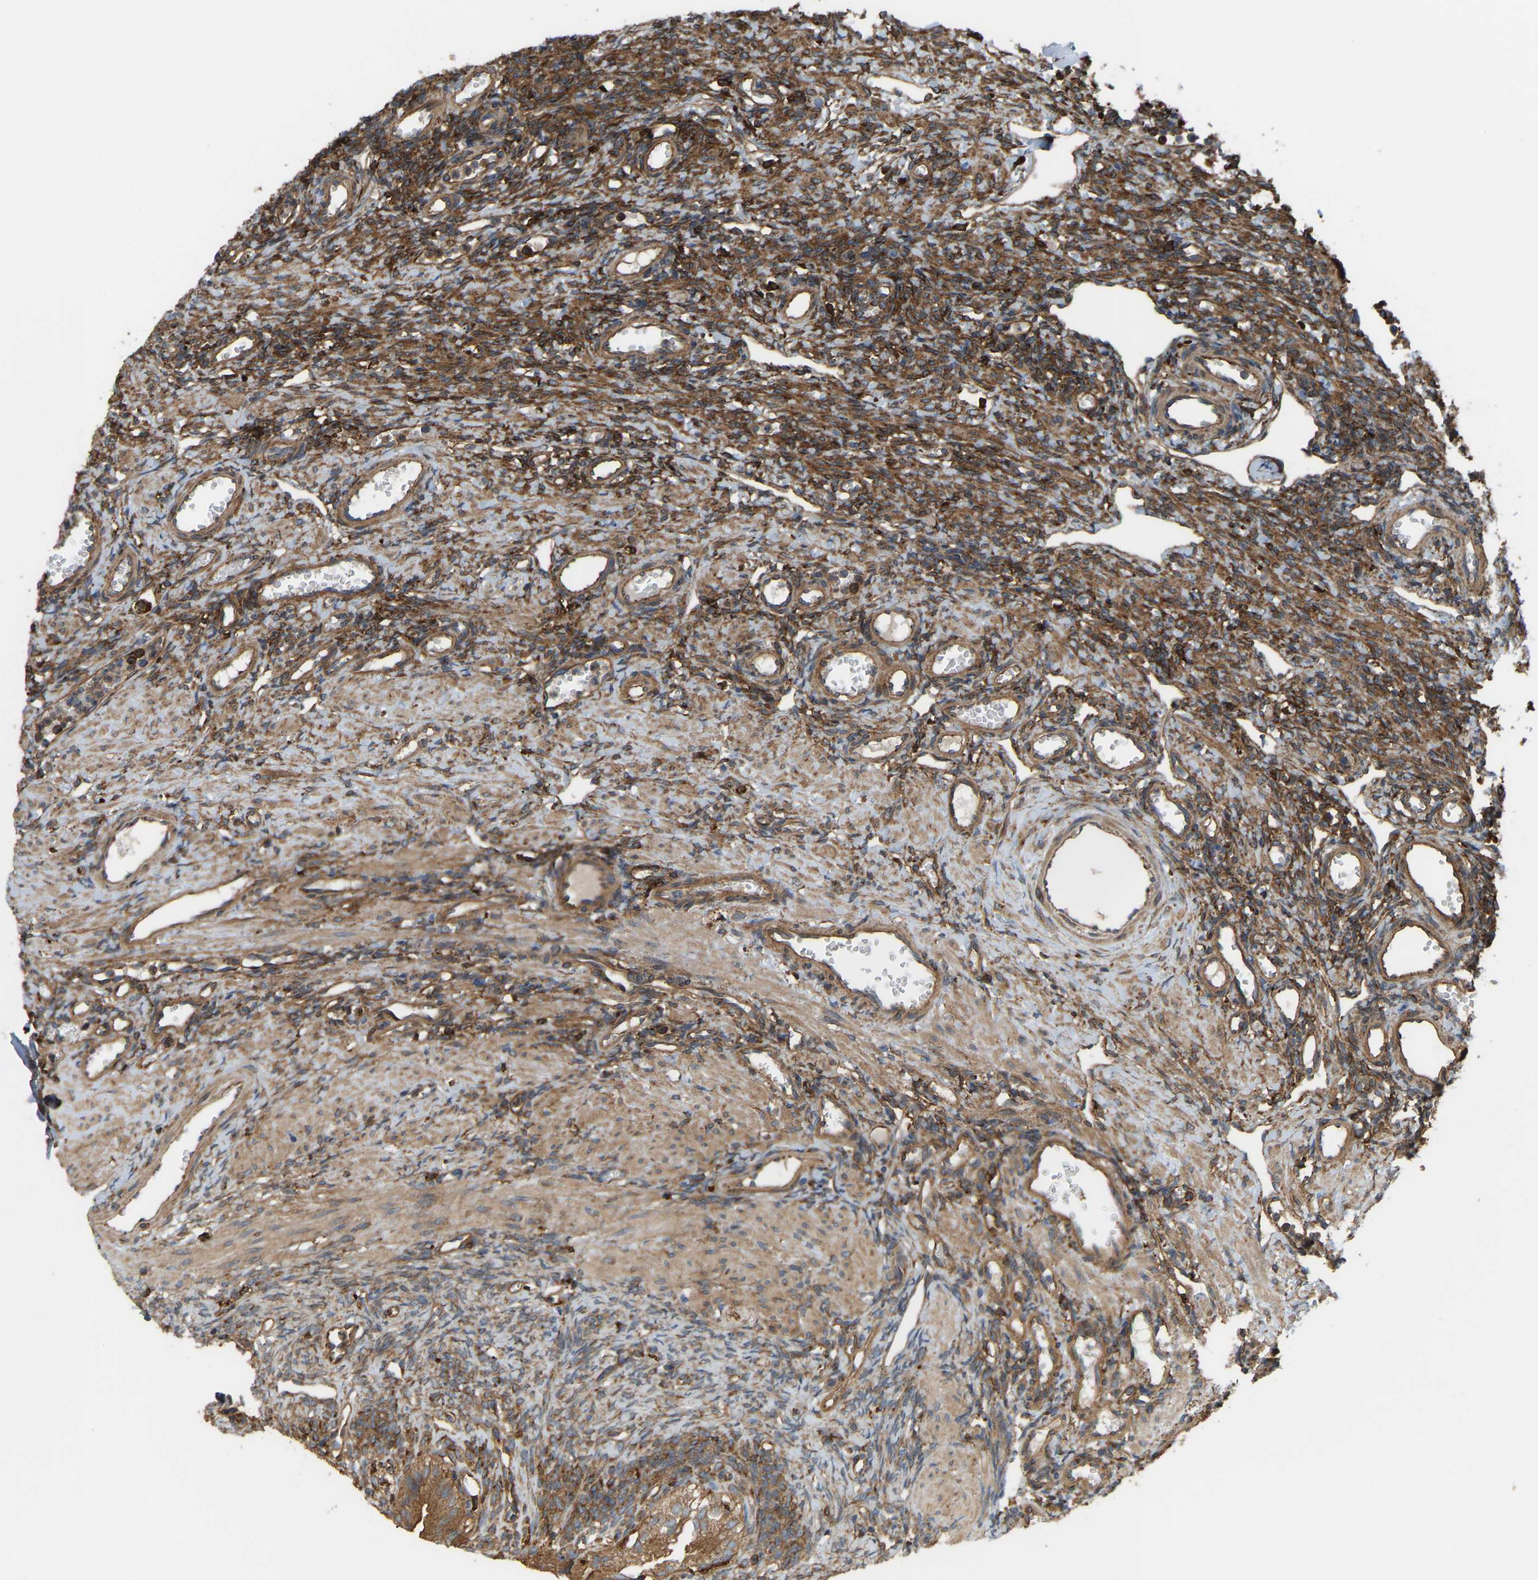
{"staining": {"intensity": "moderate", "quantity": ">75%", "location": "cytoplasmic/membranous"}, "tissue": "ovary", "cell_type": "Follicle cells", "image_type": "normal", "snomed": [{"axis": "morphology", "description": "Normal tissue, NOS"}, {"axis": "topography", "description": "Ovary"}], "caption": "A micrograph of human ovary stained for a protein reveals moderate cytoplasmic/membranous brown staining in follicle cells.", "gene": "PICALM", "patient": {"sex": "female", "age": 33}}